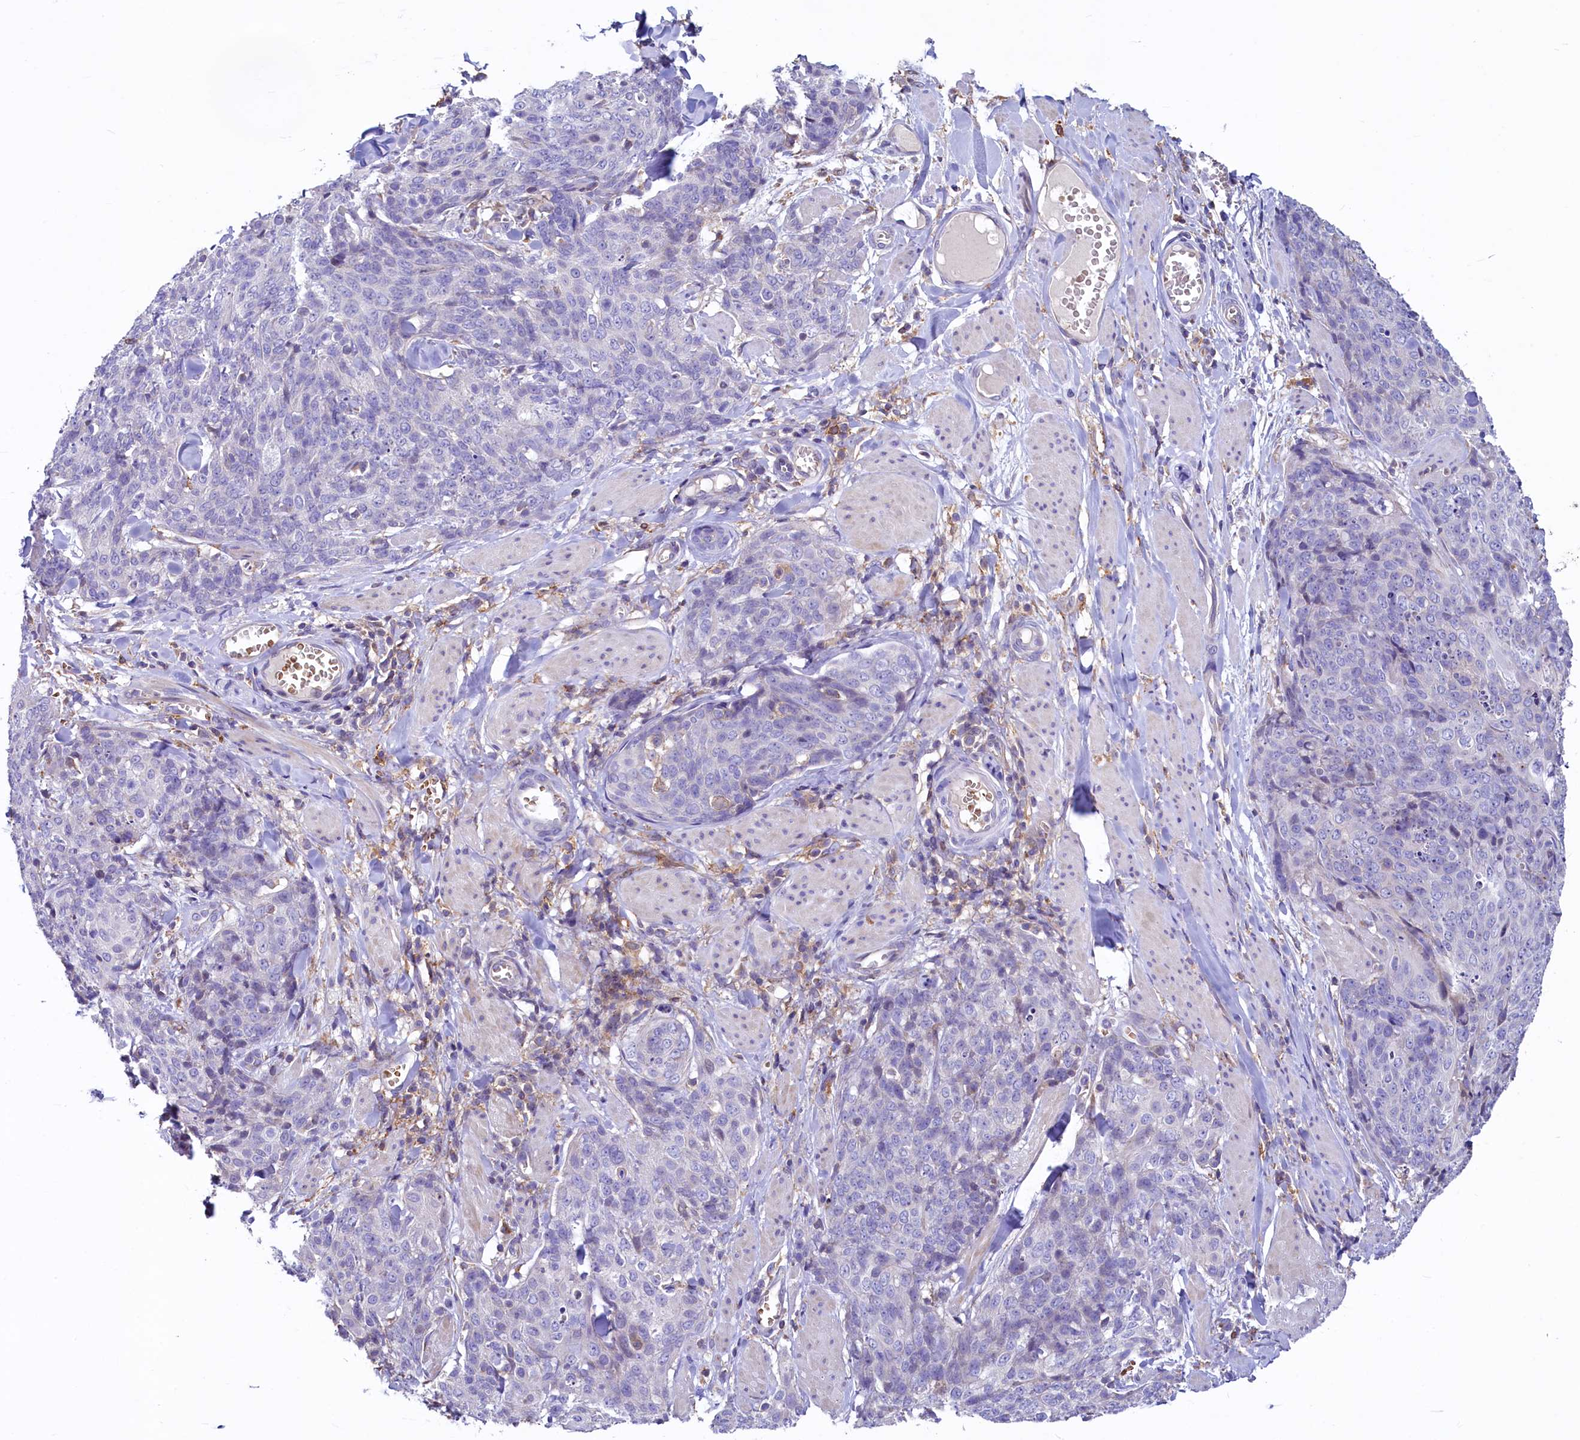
{"staining": {"intensity": "negative", "quantity": "none", "location": "none"}, "tissue": "skin cancer", "cell_type": "Tumor cells", "image_type": "cancer", "snomed": [{"axis": "morphology", "description": "Squamous cell carcinoma, NOS"}, {"axis": "topography", "description": "Skin"}, {"axis": "topography", "description": "Vulva"}], "caption": "This is an immunohistochemistry photomicrograph of human squamous cell carcinoma (skin). There is no positivity in tumor cells.", "gene": "HPS6", "patient": {"sex": "female", "age": 85}}